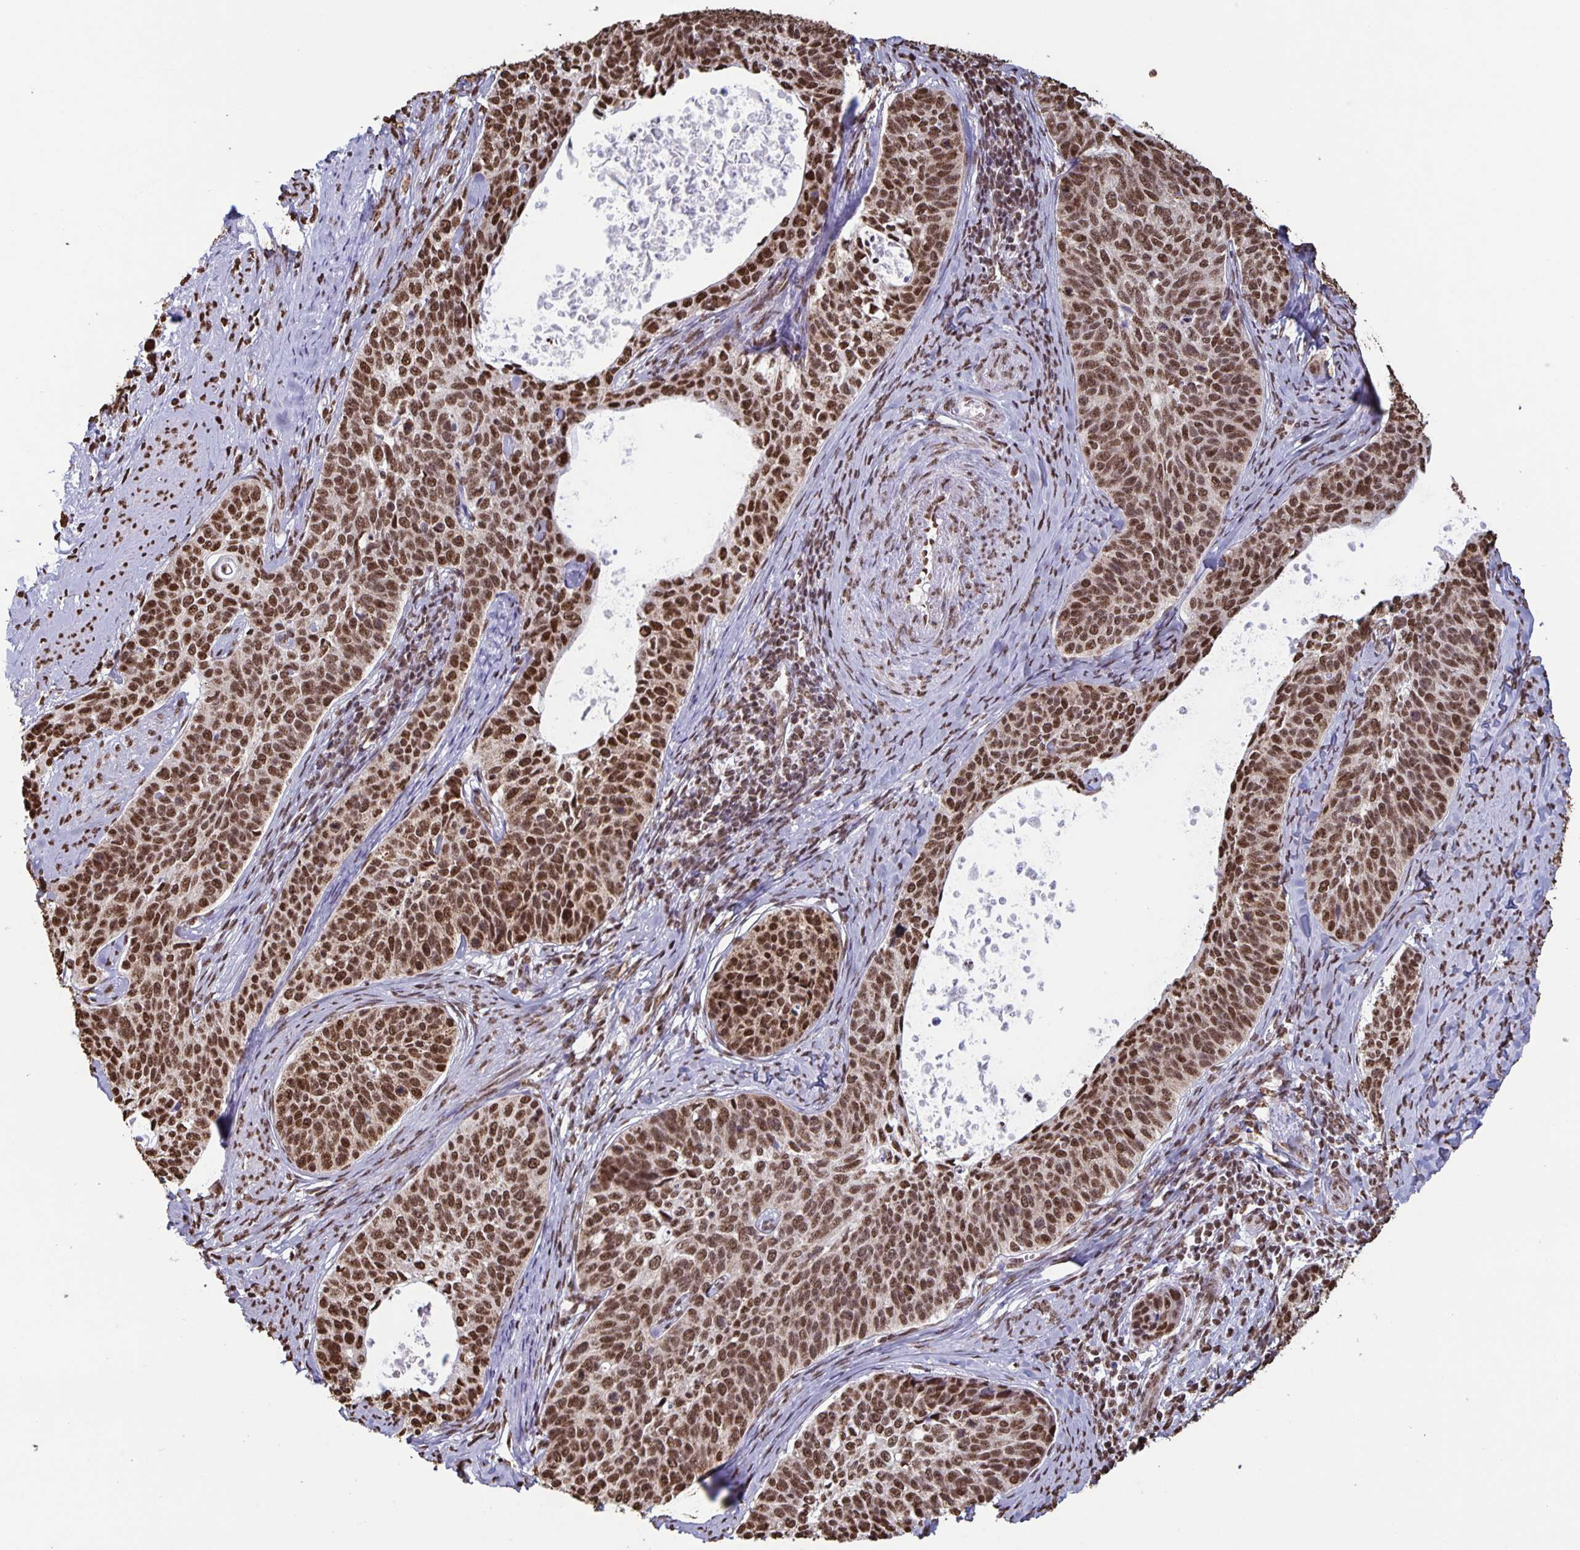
{"staining": {"intensity": "moderate", "quantity": ">75%", "location": "nuclear"}, "tissue": "cervical cancer", "cell_type": "Tumor cells", "image_type": "cancer", "snomed": [{"axis": "morphology", "description": "Squamous cell carcinoma, NOS"}, {"axis": "topography", "description": "Cervix"}], "caption": "Immunohistochemical staining of human cervical cancer (squamous cell carcinoma) displays moderate nuclear protein expression in approximately >75% of tumor cells.", "gene": "DUT", "patient": {"sex": "female", "age": 69}}